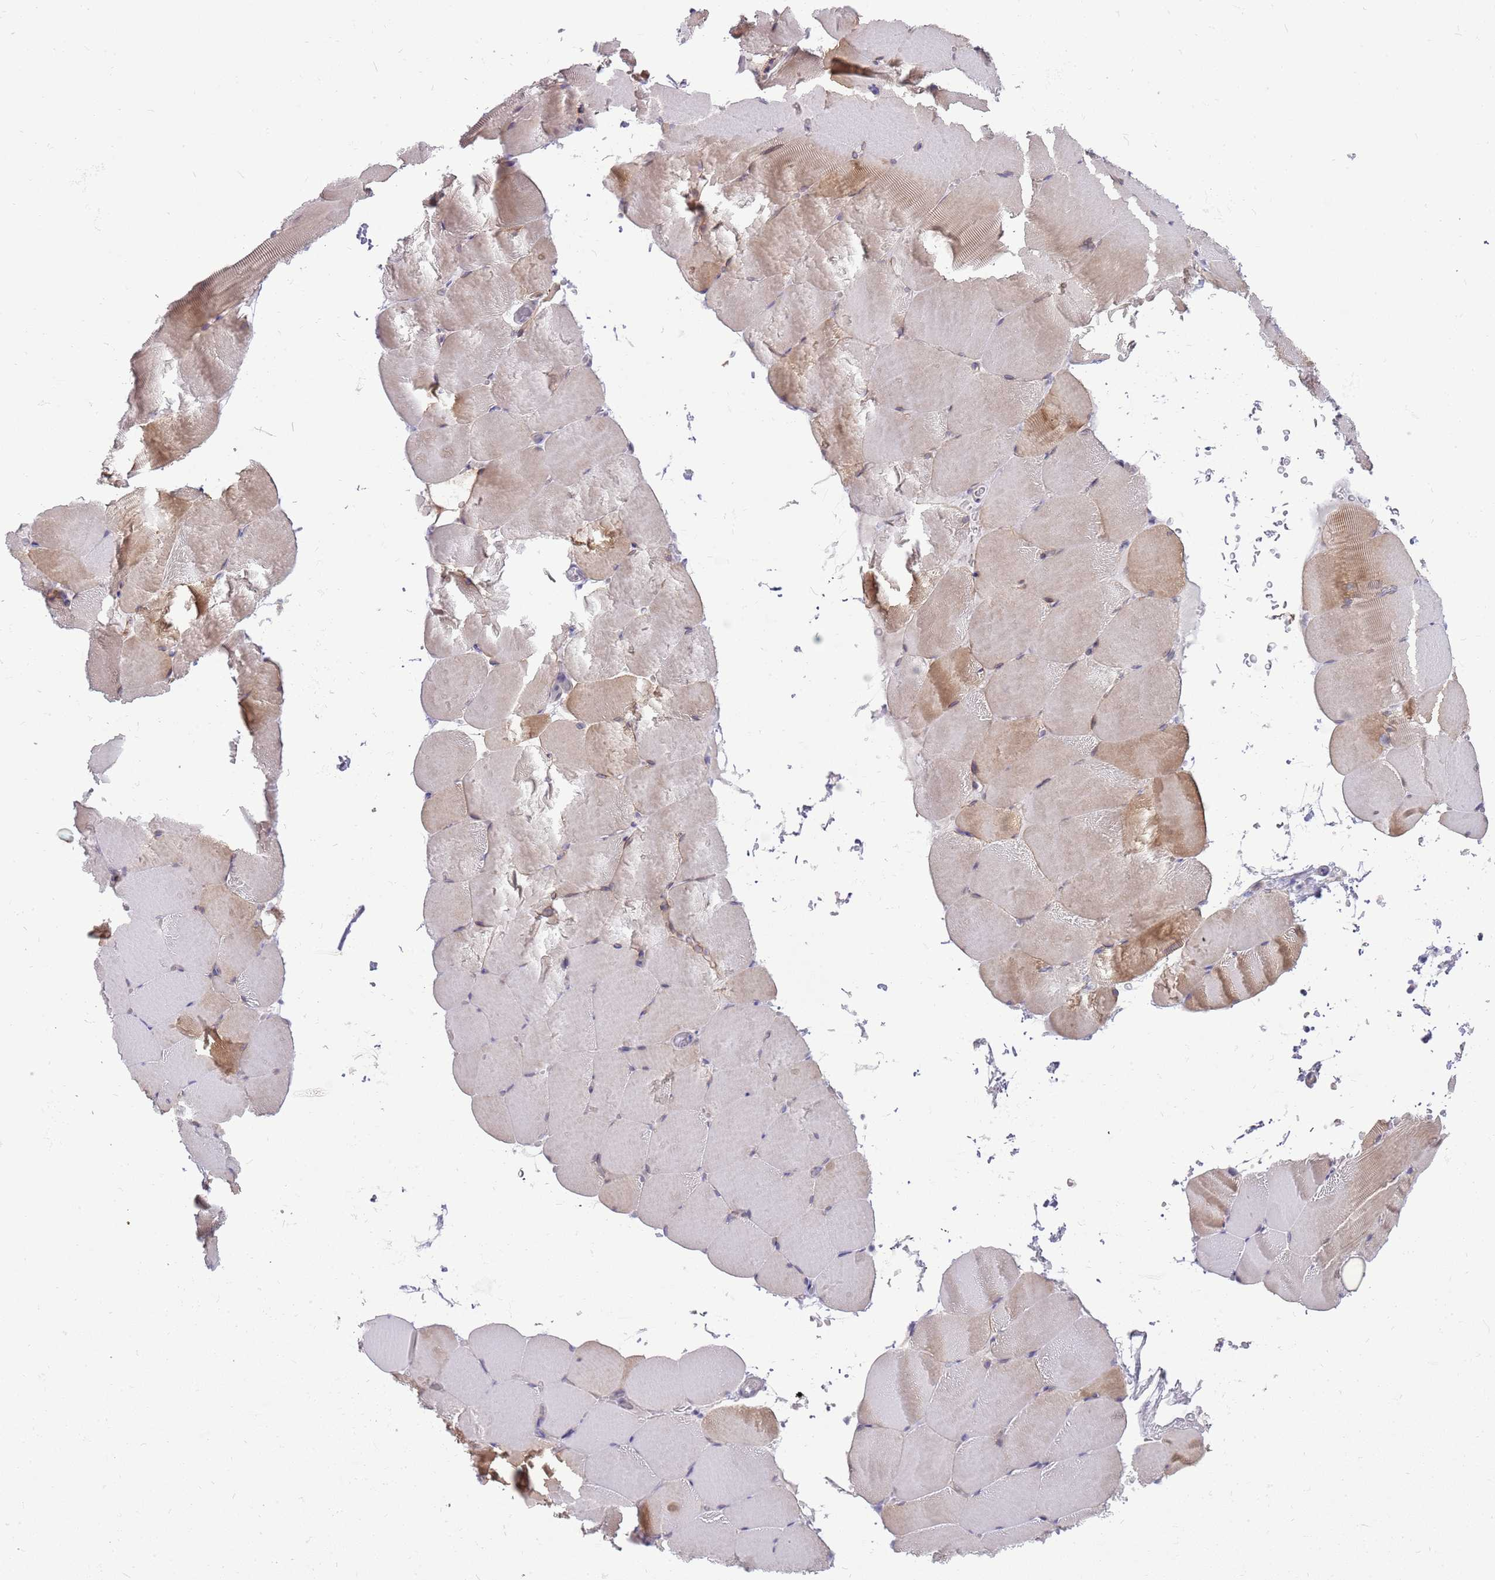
{"staining": {"intensity": "moderate", "quantity": "<25%", "location": "cytoplasmic/membranous"}, "tissue": "skeletal muscle", "cell_type": "Myocytes", "image_type": "normal", "snomed": [{"axis": "morphology", "description": "Normal tissue, NOS"}, {"axis": "topography", "description": "Skeletal muscle"}, {"axis": "topography", "description": "Parathyroid gland"}], "caption": "Myocytes display low levels of moderate cytoplasmic/membranous staining in approximately <25% of cells in normal human skeletal muscle. (DAB IHC with brightfield microscopy, high magnification).", "gene": "DIPK1C", "patient": {"sex": "female", "age": 37}}